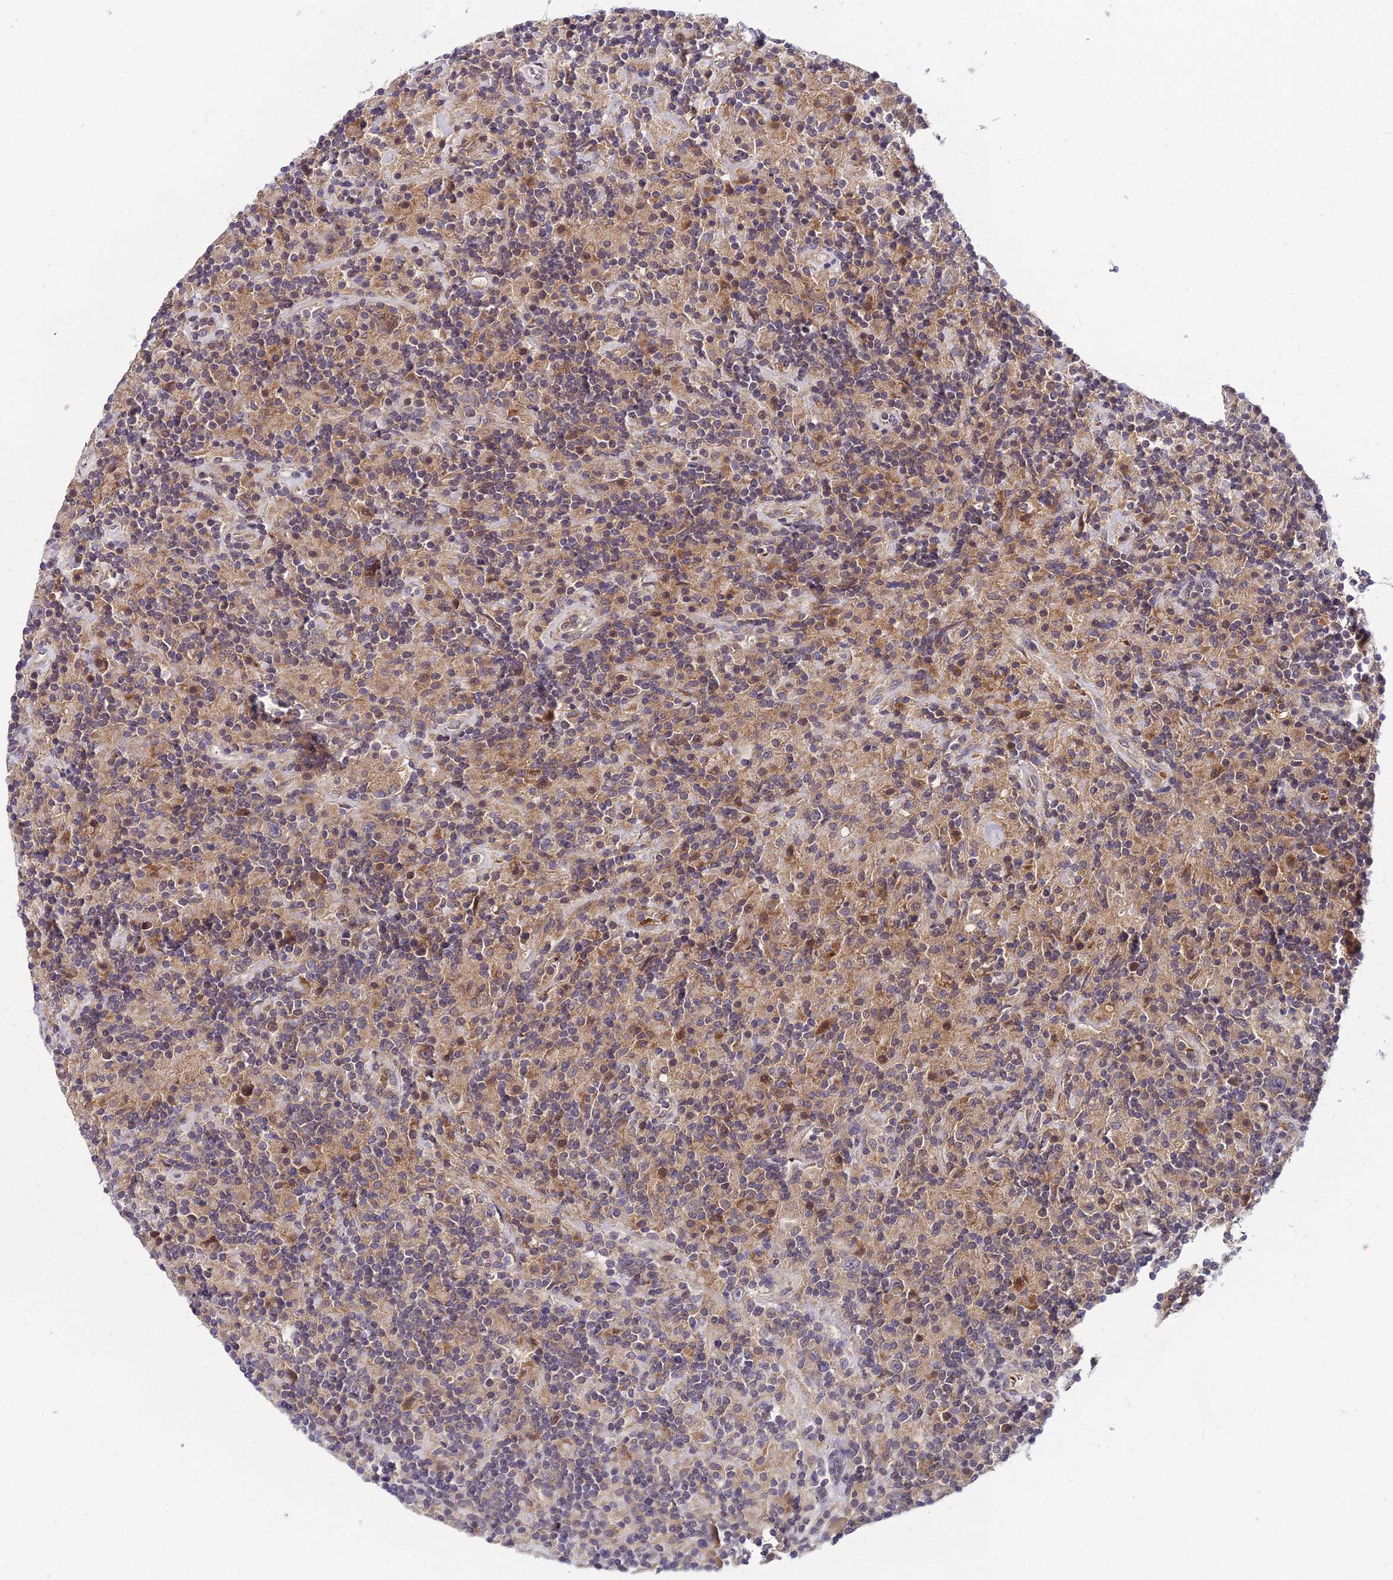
{"staining": {"intensity": "weak", "quantity": "25%-75%", "location": "cytoplasmic/membranous"}, "tissue": "lymphoma", "cell_type": "Tumor cells", "image_type": "cancer", "snomed": [{"axis": "morphology", "description": "Hodgkin's disease, NOS"}, {"axis": "topography", "description": "Lymph node"}], "caption": "Tumor cells exhibit weak cytoplasmic/membranous expression in approximately 25%-75% of cells in Hodgkin's disease.", "gene": "NPY", "patient": {"sex": "male", "age": 70}}